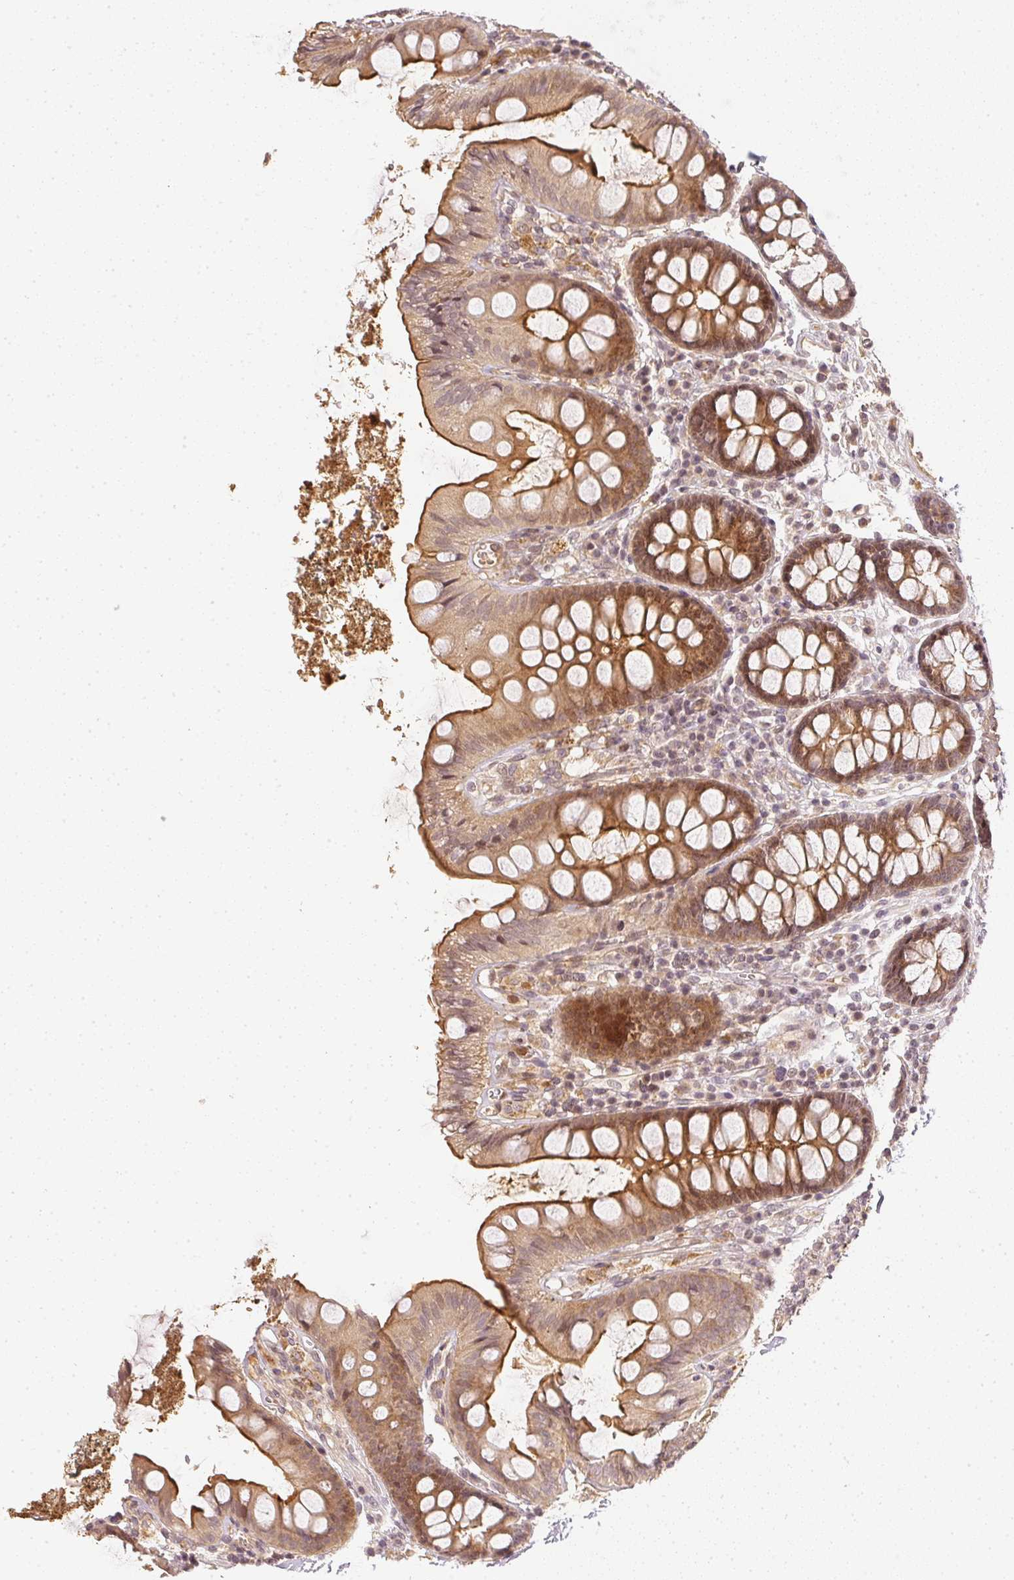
{"staining": {"intensity": "weak", "quantity": ">75%", "location": "cytoplasmic/membranous,nuclear"}, "tissue": "colon", "cell_type": "Endothelial cells", "image_type": "normal", "snomed": [{"axis": "morphology", "description": "Normal tissue, NOS"}, {"axis": "topography", "description": "Colon"}], "caption": "Immunohistochemistry (IHC) micrograph of benign human colon stained for a protein (brown), which exhibits low levels of weak cytoplasmic/membranous,nuclear expression in approximately >75% of endothelial cells.", "gene": "SERPINE1", "patient": {"sex": "male", "age": 84}}